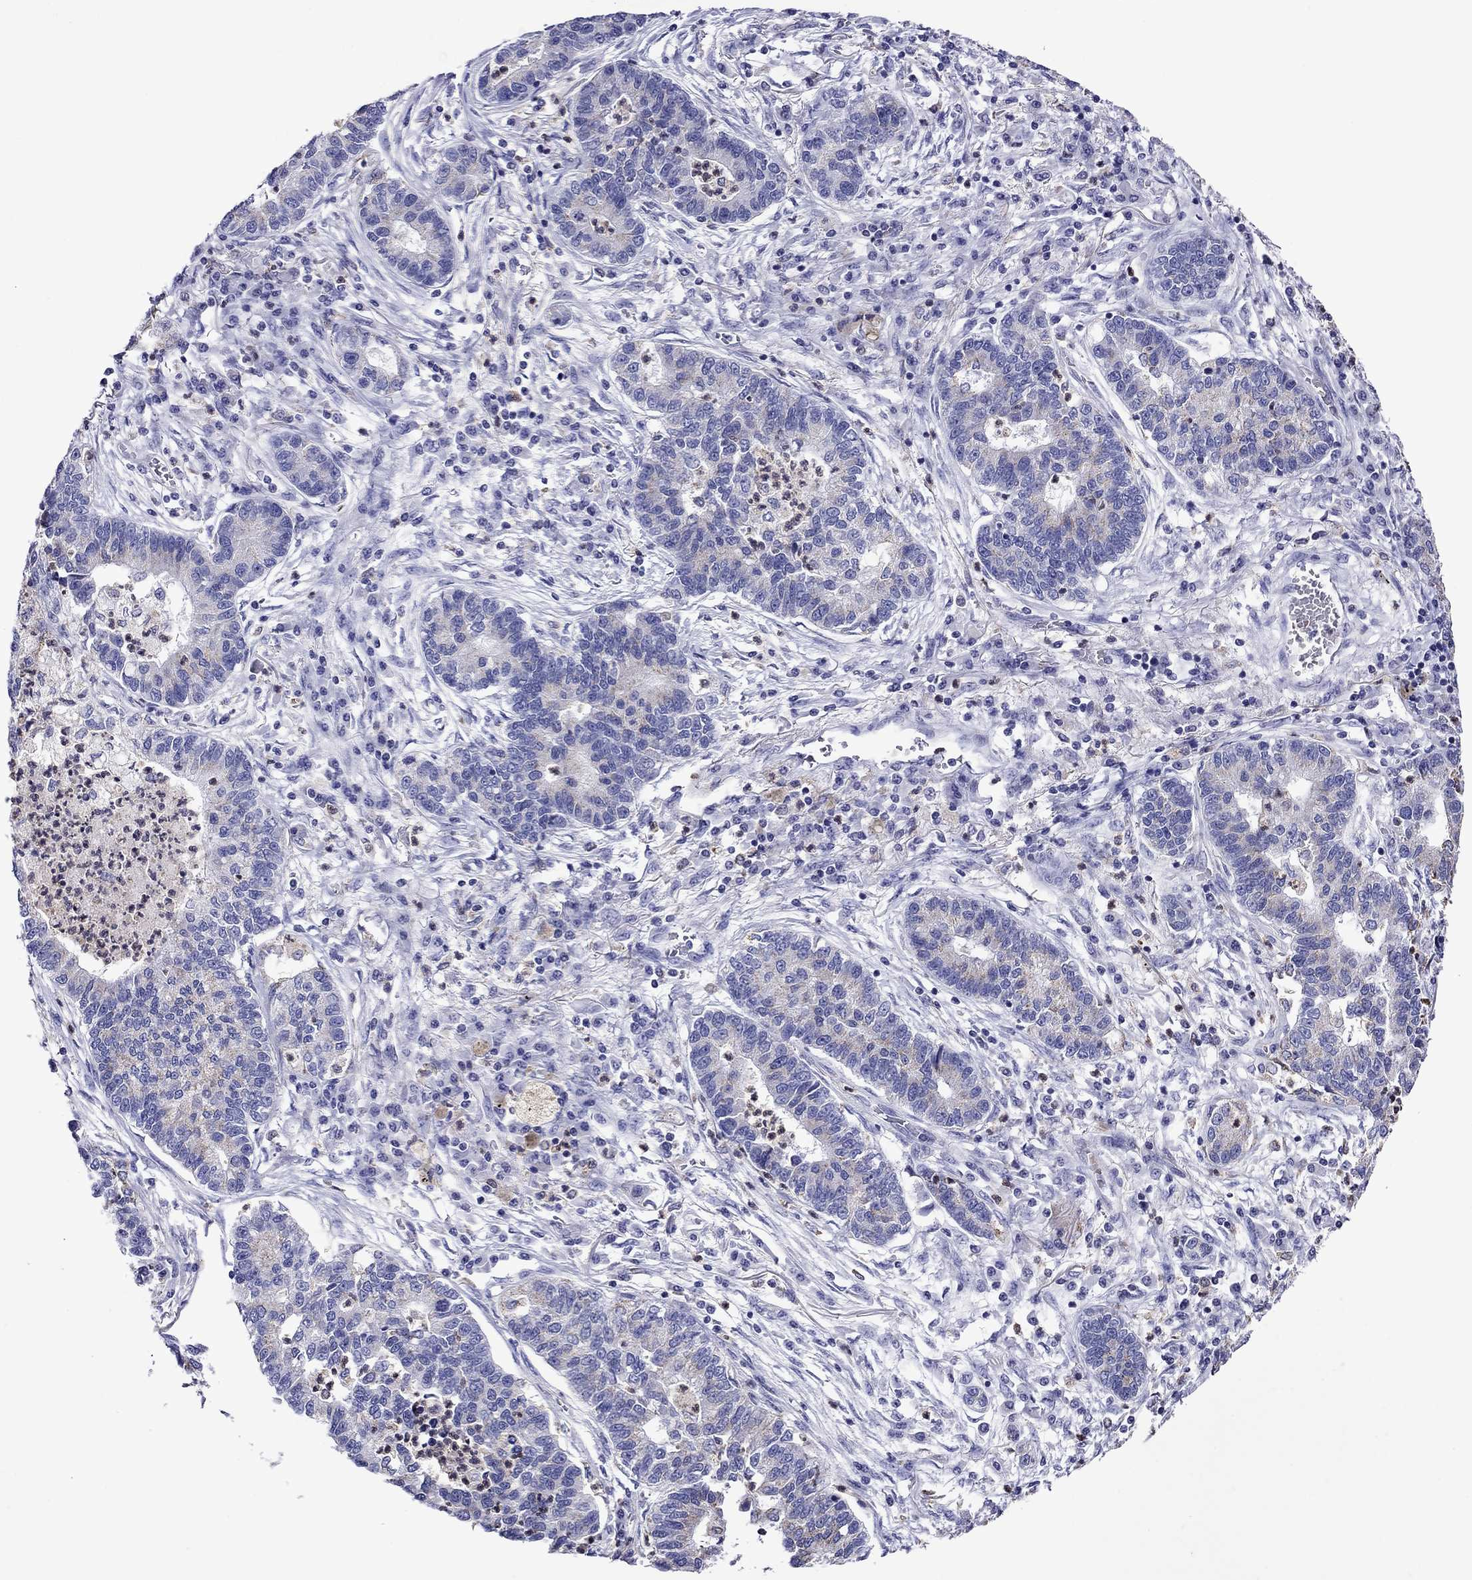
{"staining": {"intensity": "negative", "quantity": "none", "location": "none"}, "tissue": "lung cancer", "cell_type": "Tumor cells", "image_type": "cancer", "snomed": [{"axis": "morphology", "description": "Adenocarcinoma, NOS"}, {"axis": "topography", "description": "Lung"}], "caption": "The immunohistochemistry (IHC) micrograph has no significant staining in tumor cells of lung adenocarcinoma tissue.", "gene": "SCG2", "patient": {"sex": "female", "age": 57}}